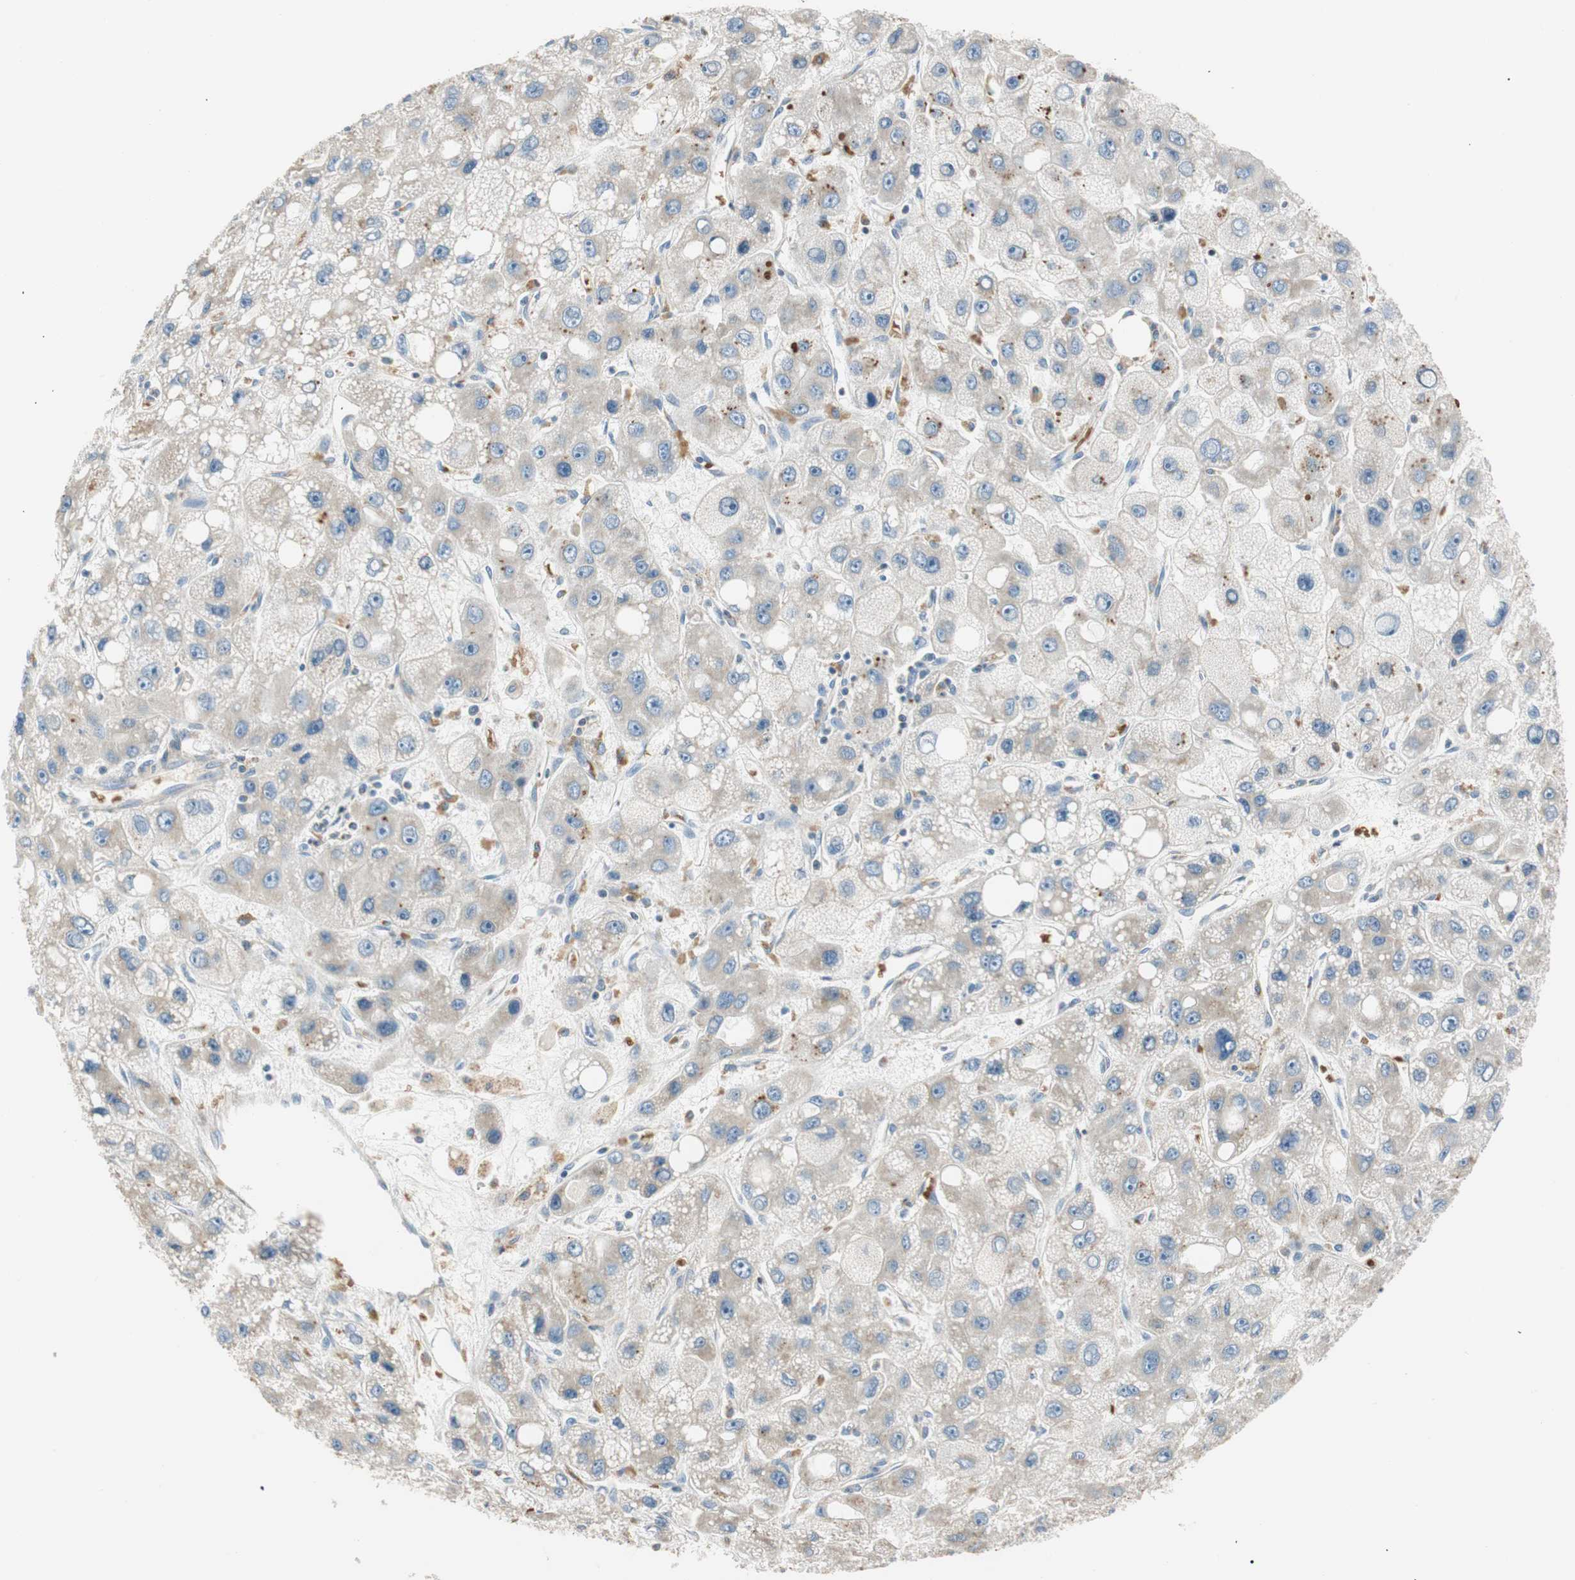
{"staining": {"intensity": "weak", "quantity": ">75%", "location": "cytoplasmic/membranous"}, "tissue": "liver cancer", "cell_type": "Tumor cells", "image_type": "cancer", "snomed": [{"axis": "morphology", "description": "Carcinoma, Hepatocellular, NOS"}, {"axis": "topography", "description": "Liver"}], "caption": "Weak cytoplasmic/membranous expression for a protein is identified in approximately >75% of tumor cells of liver hepatocellular carcinoma using immunohistochemistry (IHC).", "gene": "RORB", "patient": {"sex": "male", "age": 55}}